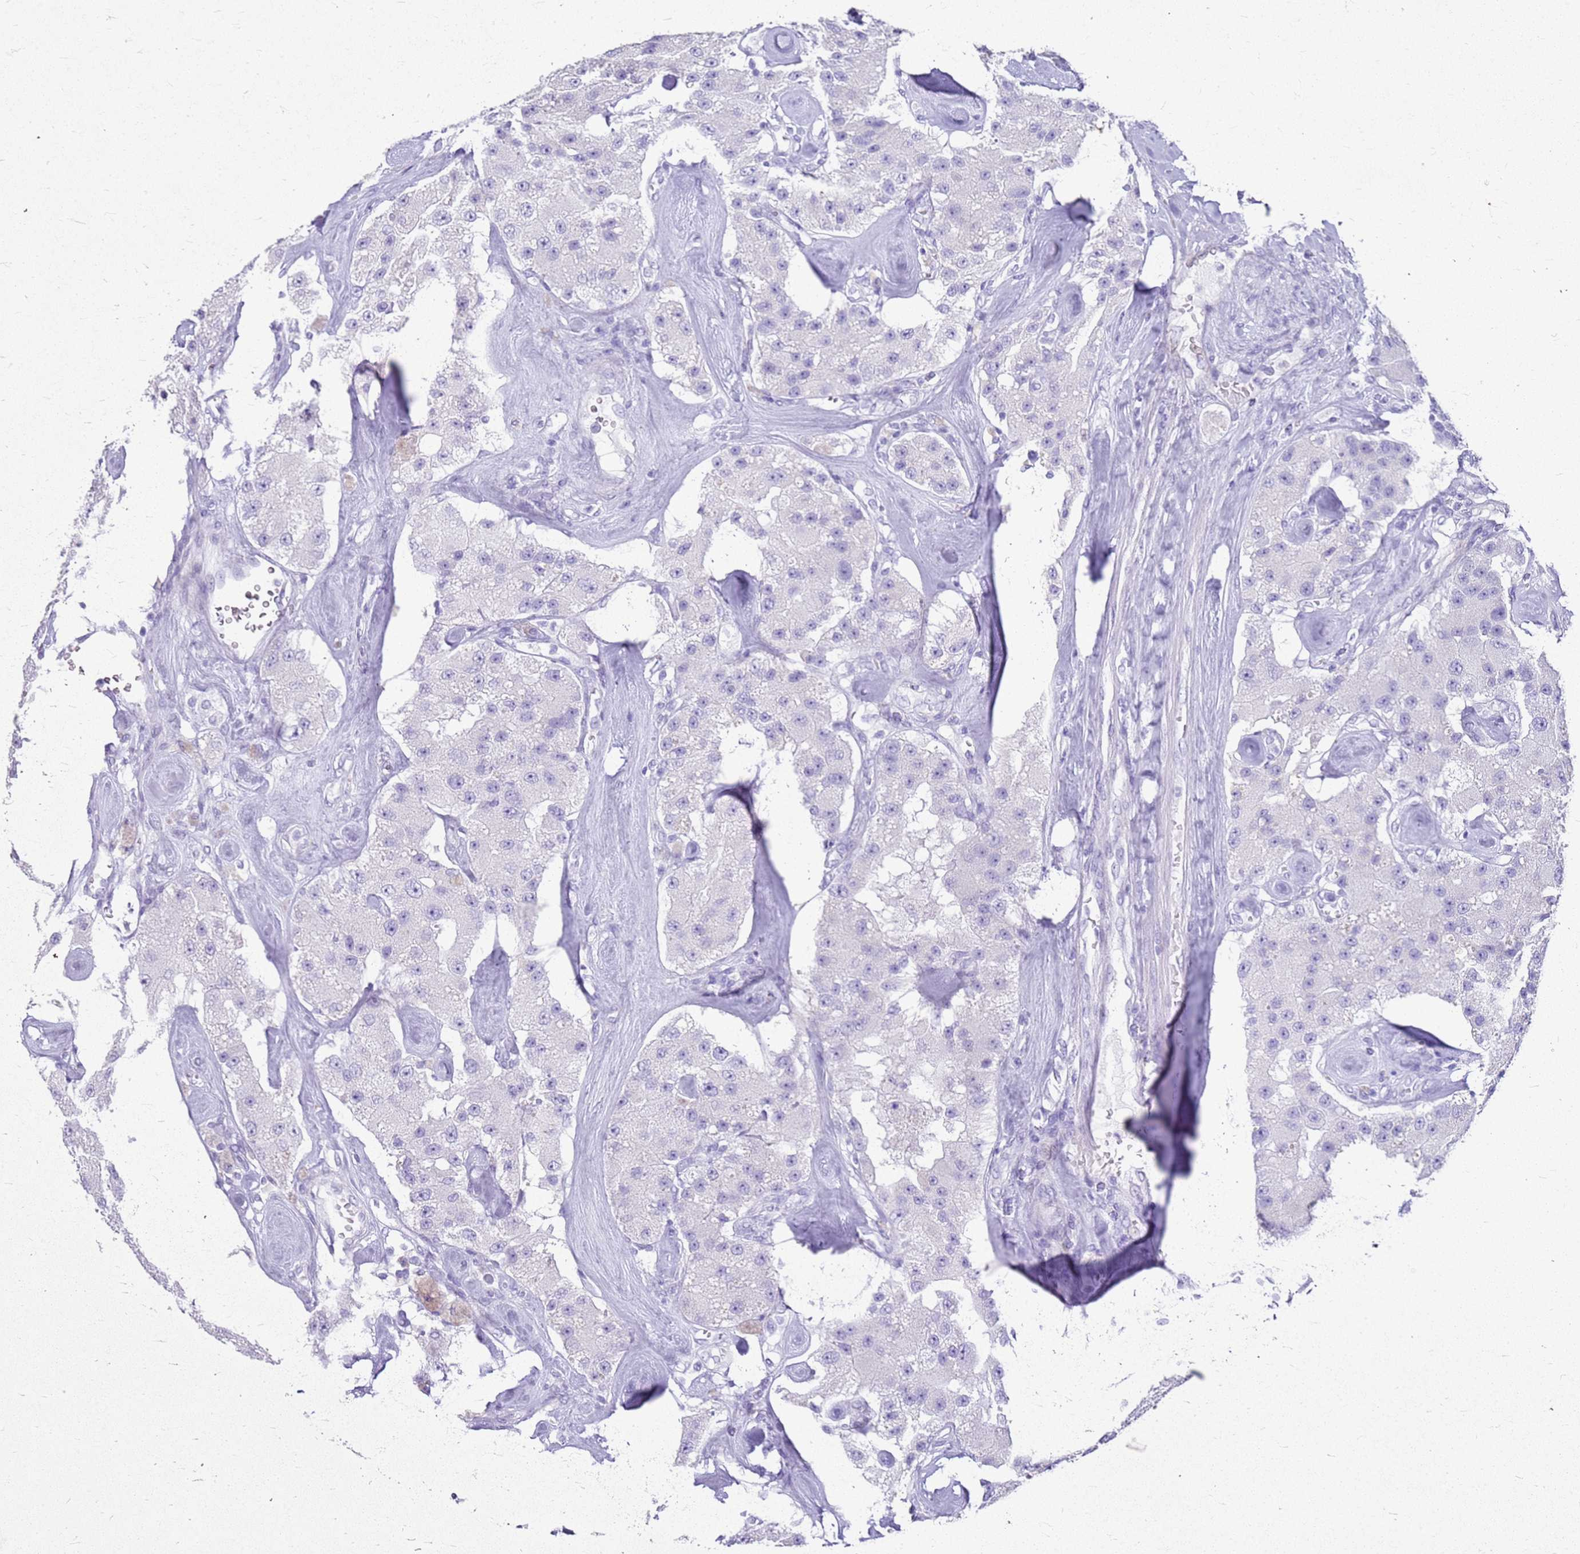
{"staining": {"intensity": "negative", "quantity": "none", "location": "none"}, "tissue": "carcinoid", "cell_type": "Tumor cells", "image_type": "cancer", "snomed": [{"axis": "morphology", "description": "Carcinoid, malignant, NOS"}, {"axis": "topography", "description": "Pancreas"}], "caption": "Immunohistochemistry micrograph of carcinoid stained for a protein (brown), which shows no positivity in tumor cells. The staining was performed using DAB (3,3'-diaminobenzidine) to visualize the protein expression in brown, while the nuclei were stained in blue with hematoxylin (Magnification: 20x).", "gene": "CA8", "patient": {"sex": "male", "age": 41}}